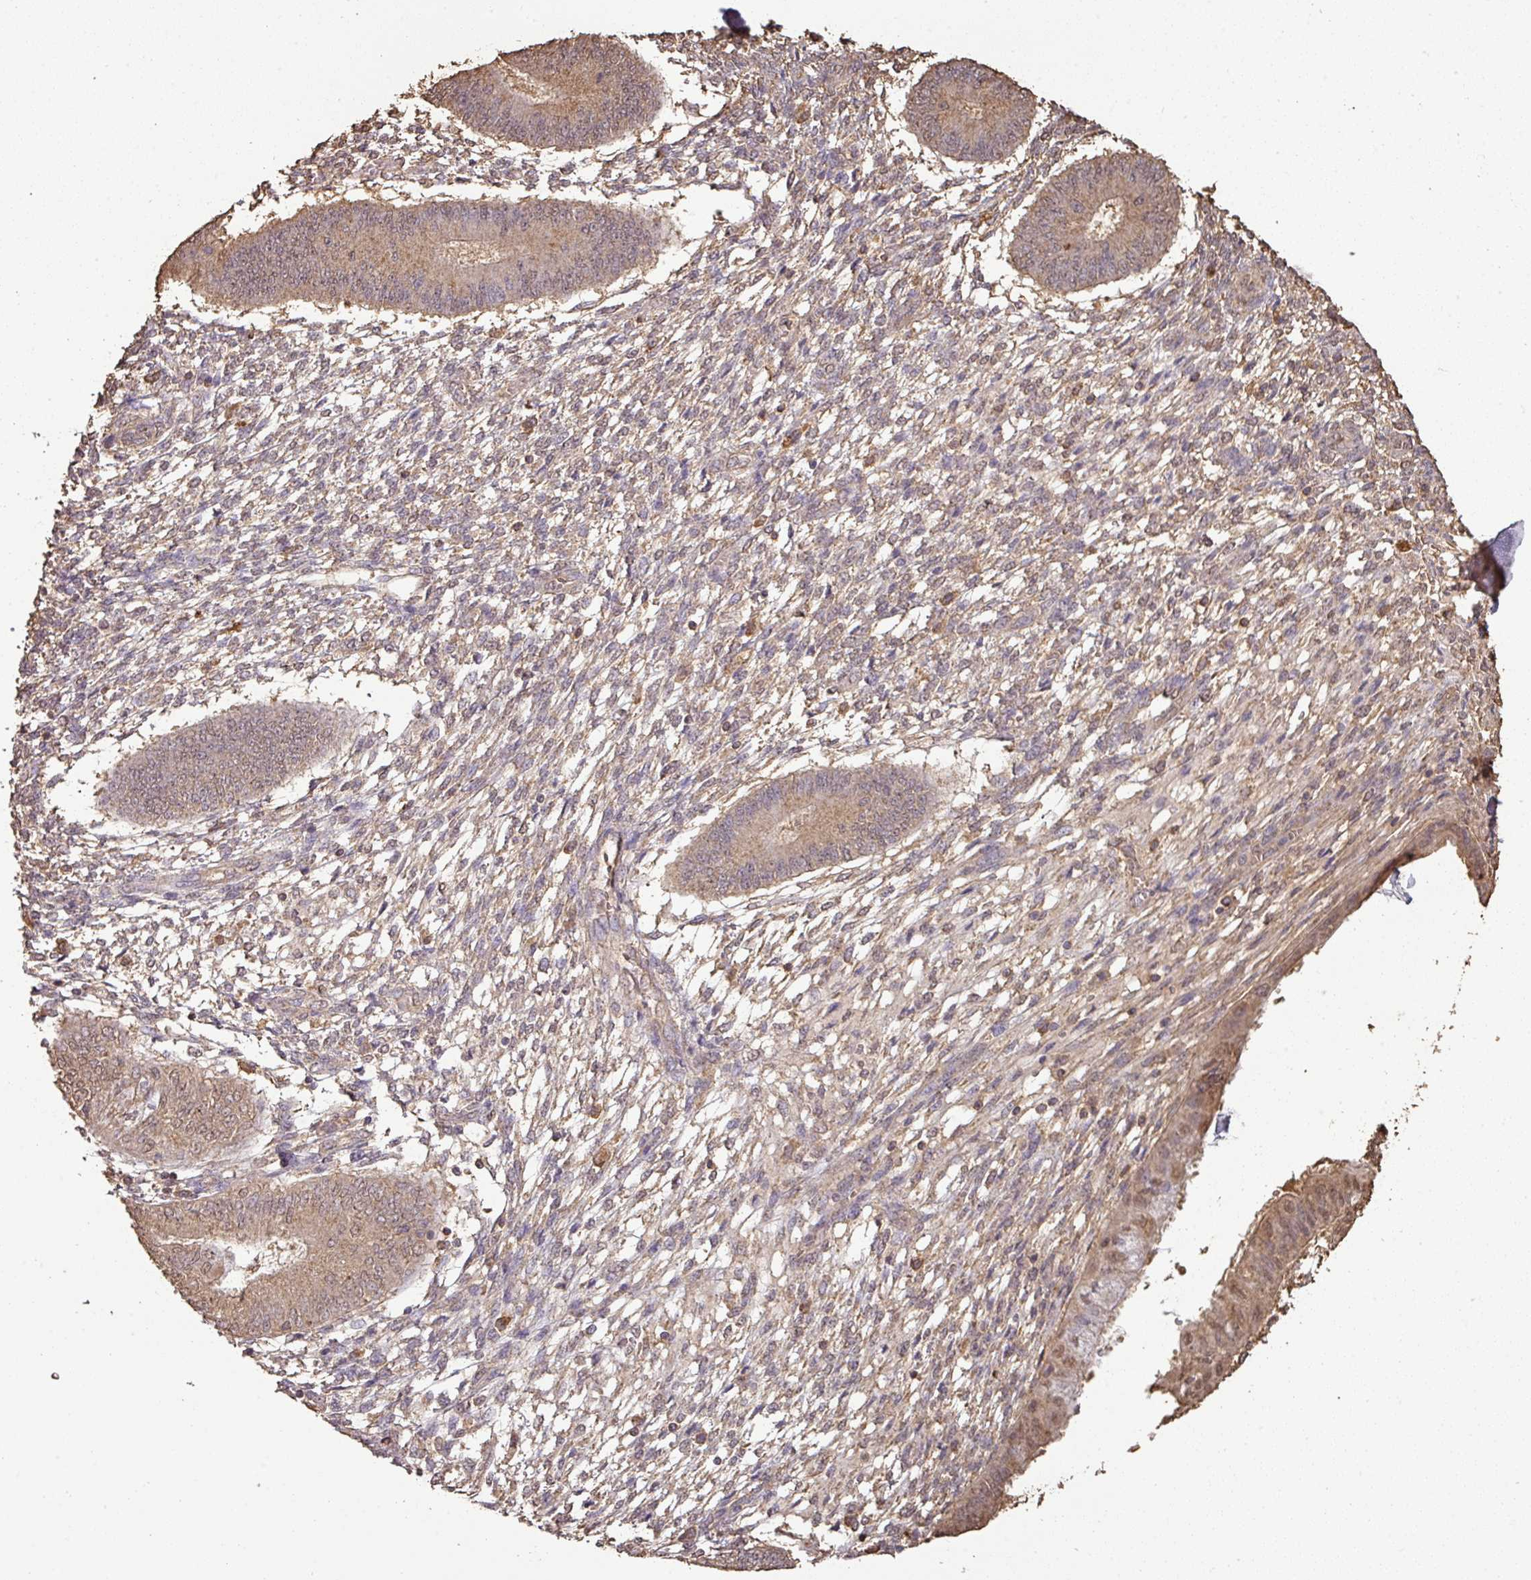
{"staining": {"intensity": "weak", "quantity": "25%-75%", "location": "cytoplasmic/membranous"}, "tissue": "endometrium", "cell_type": "Cells in endometrial stroma", "image_type": "normal", "snomed": [{"axis": "morphology", "description": "Normal tissue, NOS"}, {"axis": "topography", "description": "Endometrium"}], "caption": "Immunohistochemical staining of normal endometrium shows weak cytoplasmic/membranous protein positivity in about 25%-75% of cells in endometrial stroma.", "gene": "ATAT1", "patient": {"sex": "female", "age": 49}}